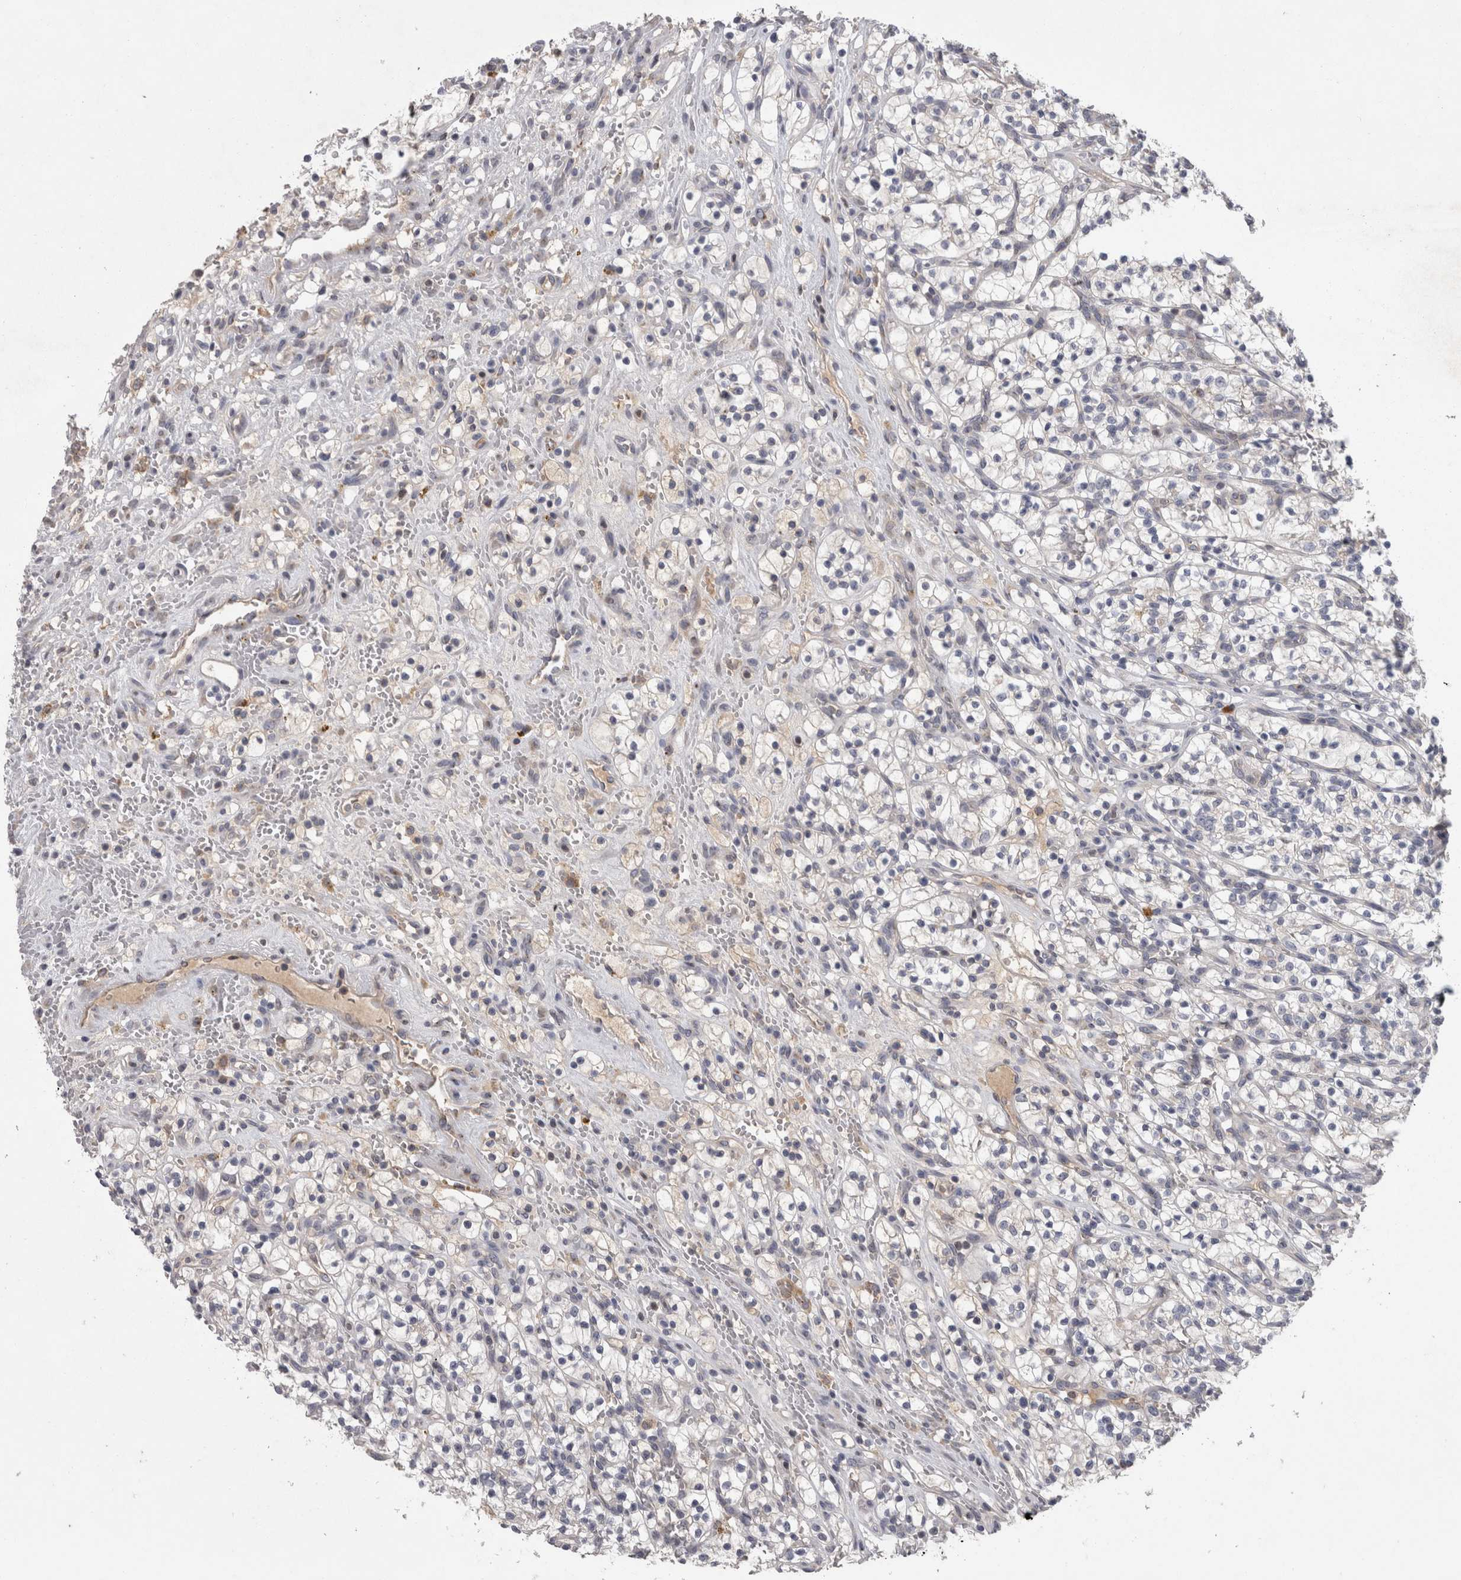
{"staining": {"intensity": "negative", "quantity": "none", "location": "none"}, "tissue": "renal cancer", "cell_type": "Tumor cells", "image_type": "cancer", "snomed": [{"axis": "morphology", "description": "Adenocarcinoma, NOS"}, {"axis": "topography", "description": "Kidney"}], "caption": "Tumor cells show no significant protein staining in renal cancer. Brightfield microscopy of immunohistochemistry stained with DAB (3,3'-diaminobenzidine) (brown) and hematoxylin (blue), captured at high magnification.", "gene": "PCM1", "patient": {"sex": "female", "age": 57}}